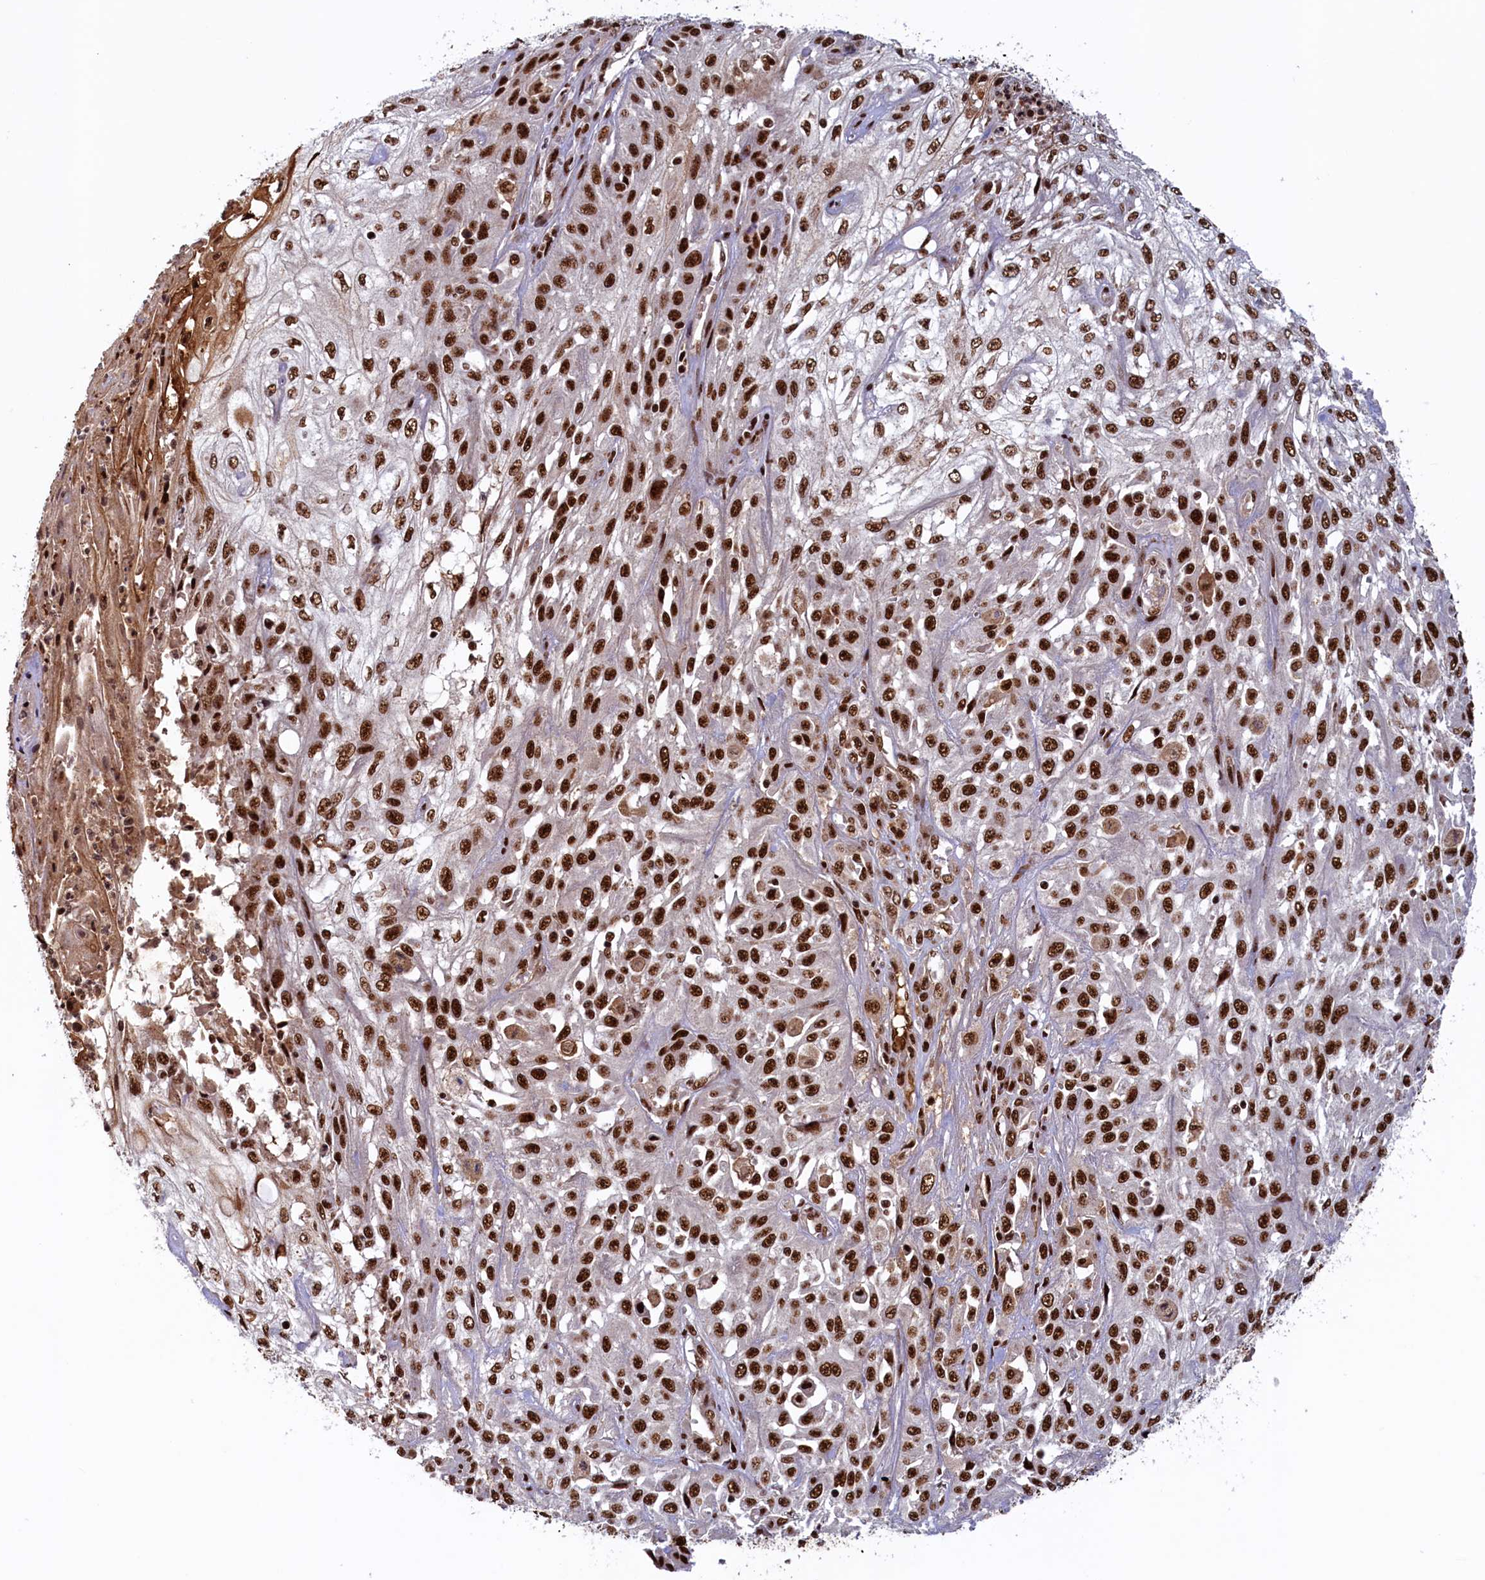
{"staining": {"intensity": "strong", "quantity": ">75%", "location": "nuclear"}, "tissue": "skin cancer", "cell_type": "Tumor cells", "image_type": "cancer", "snomed": [{"axis": "morphology", "description": "Squamous cell carcinoma, NOS"}, {"axis": "morphology", "description": "Squamous cell carcinoma, metastatic, NOS"}, {"axis": "topography", "description": "Skin"}, {"axis": "topography", "description": "Lymph node"}], "caption": "Immunohistochemistry micrograph of skin metastatic squamous cell carcinoma stained for a protein (brown), which reveals high levels of strong nuclear expression in about >75% of tumor cells.", "gene": "ZC3H18", "patient": {"sex": "male", "age": 75}}